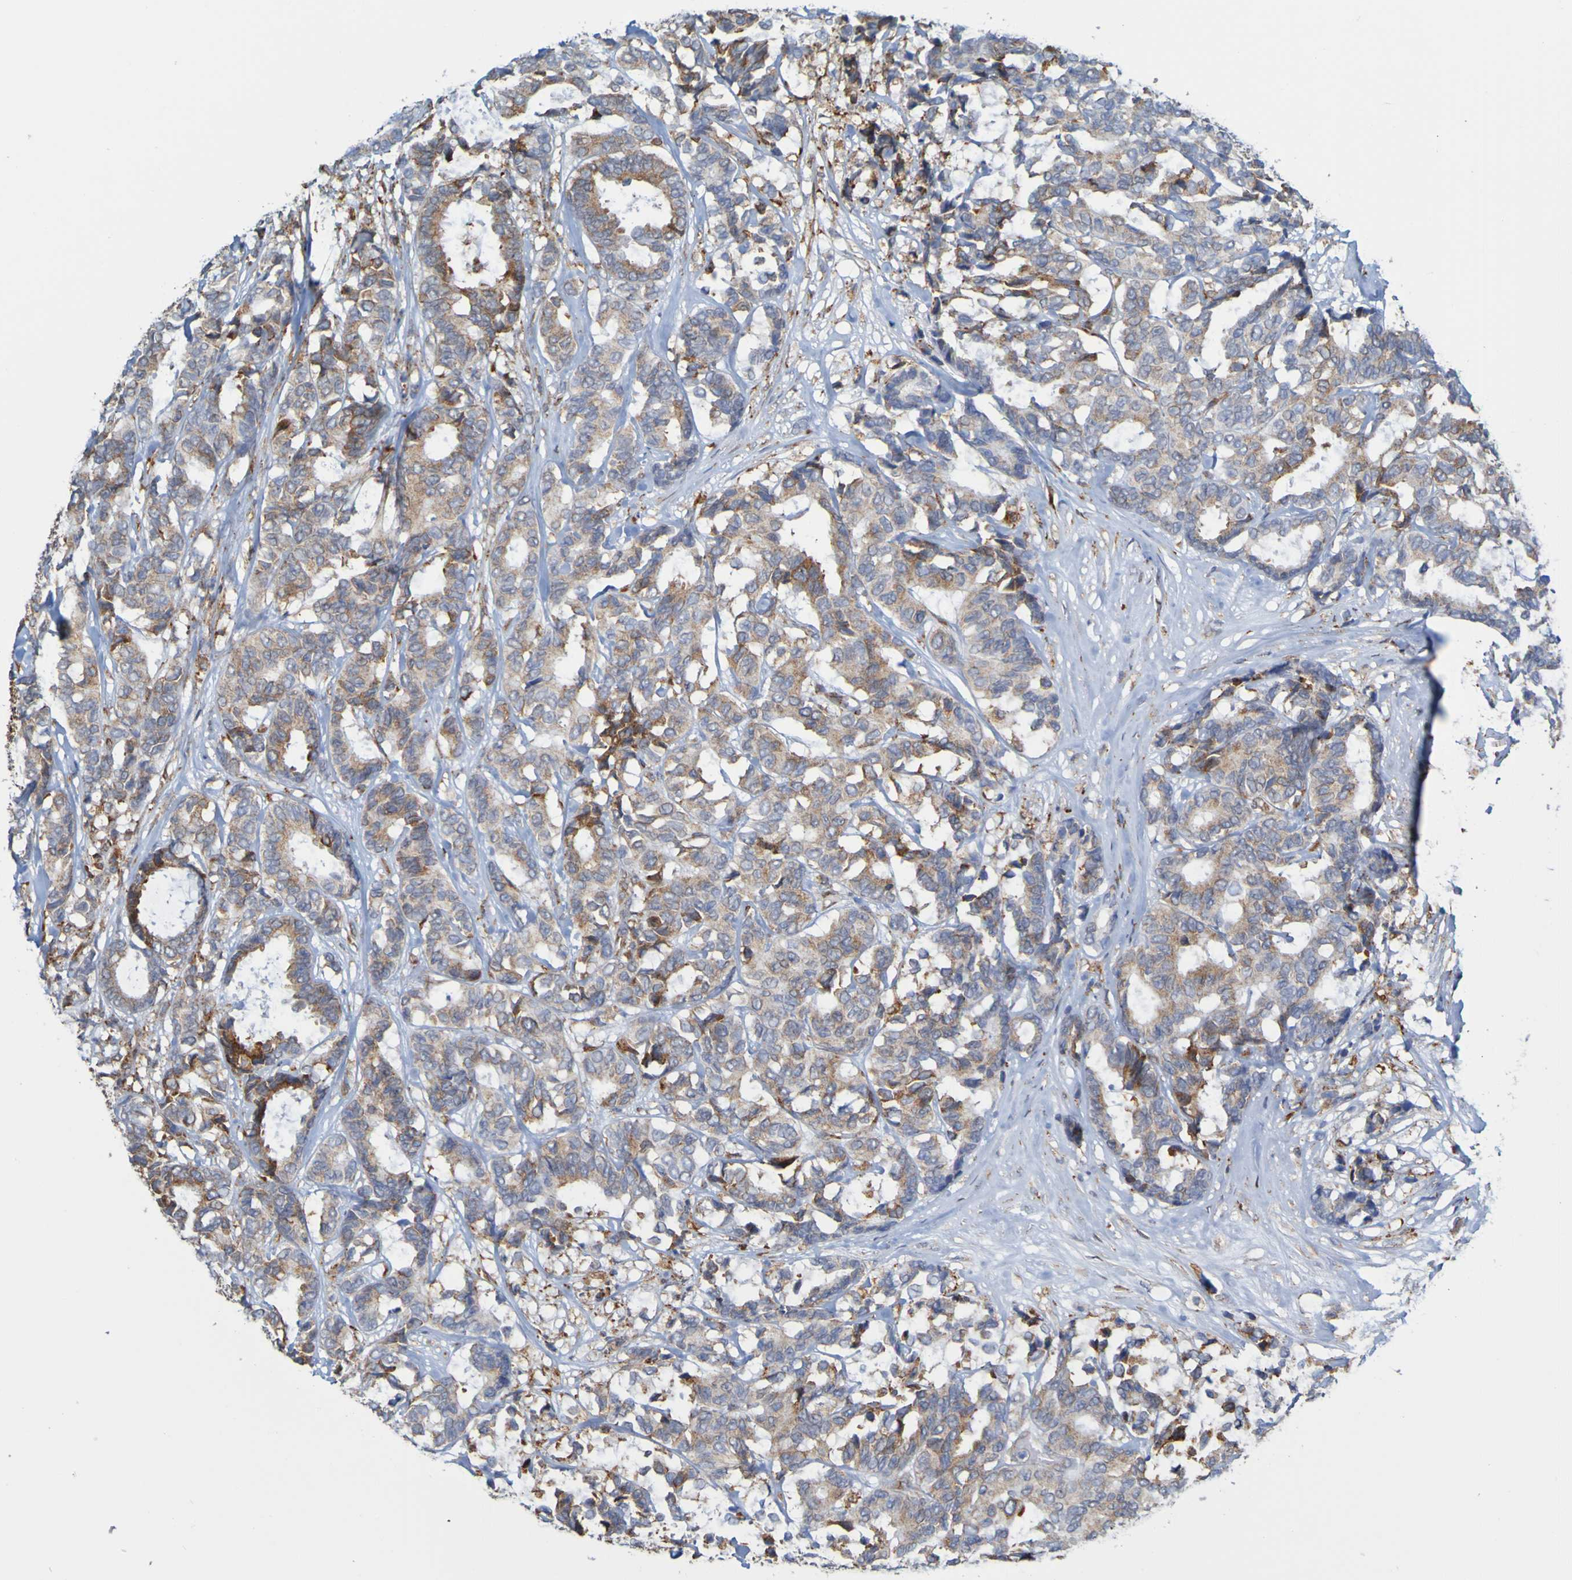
{"staining": {"intensity": "weak", "quantity": ">75%", "location": "cytoplasmic/membranous"}, "tissue": "breast cancer", "cell_type": "Tumor cells", "image_type": "cancer", "snomed": [{"axis": "morphology", "description": "Duct carcinoma"}, {"axis": "topography", "description": "Breast"}], "caption": "This is a histology image of IHC staining of breast cancer, which shows weak positivity in the cytoplasmic/membranous of tumor cells.", "gene": "PDIA3", "patient": {"sex": "female", "age": 87}}